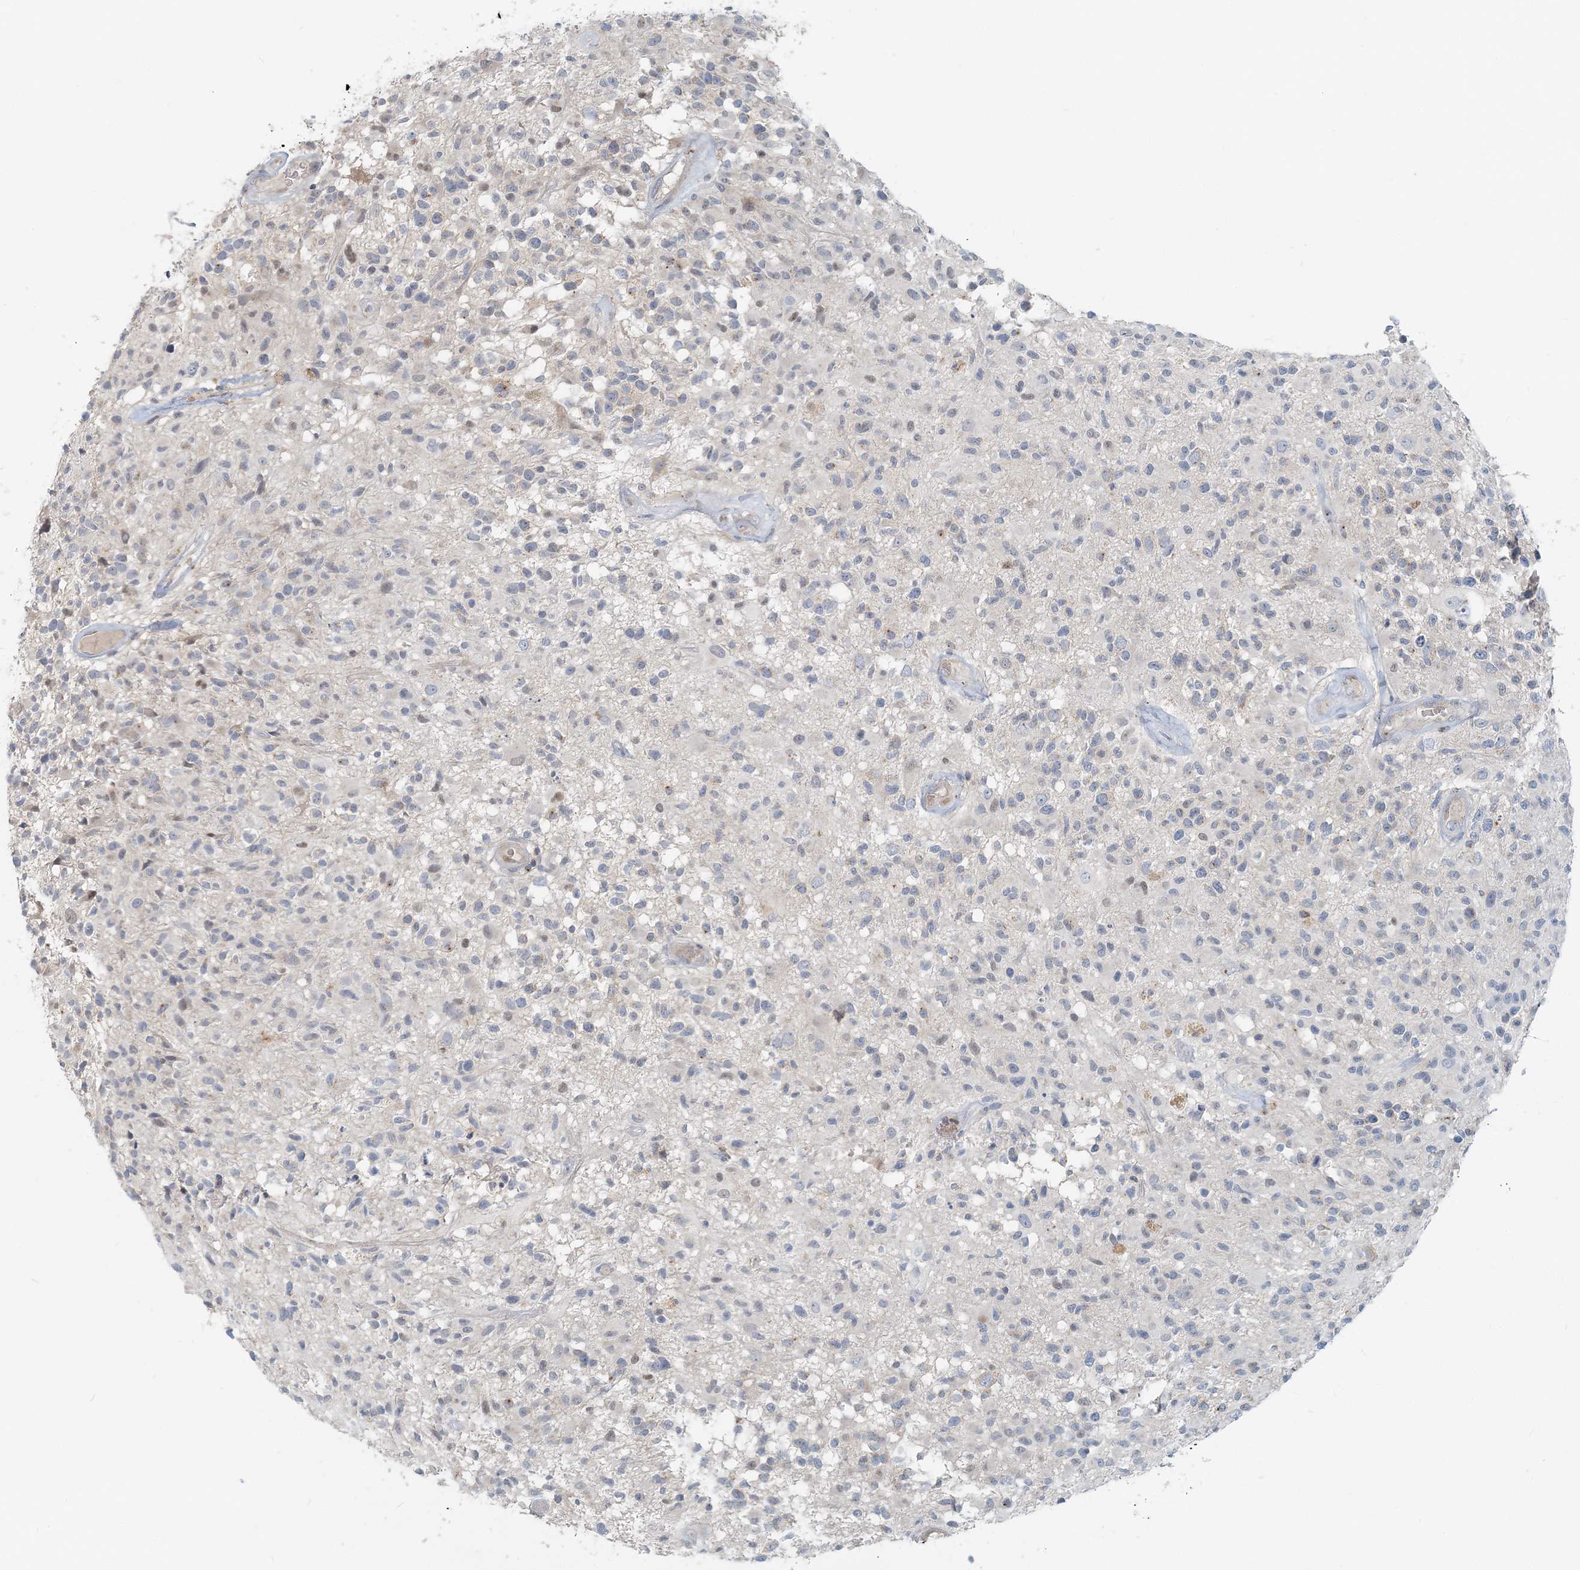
{"staining": {"intensity": "negative", "quantity": "none", "location": "none"}, "tissue": "glioma", "cell_type": "Tumor cells", "image_type": "cancer", "snomed": [{"axis": "morphology", "description": "Glioma, malignant, High grade"}, {"axis": "morphology", "description": "Glioblastoma, NOS"}, {"axis": "topography", "description": "Brain"}], "caption": "The histopathology image shows no significant expression in tumor cells of glioblastoma.", "gene": "NAA11", "patient": {"sex": "male", "age": 60}}